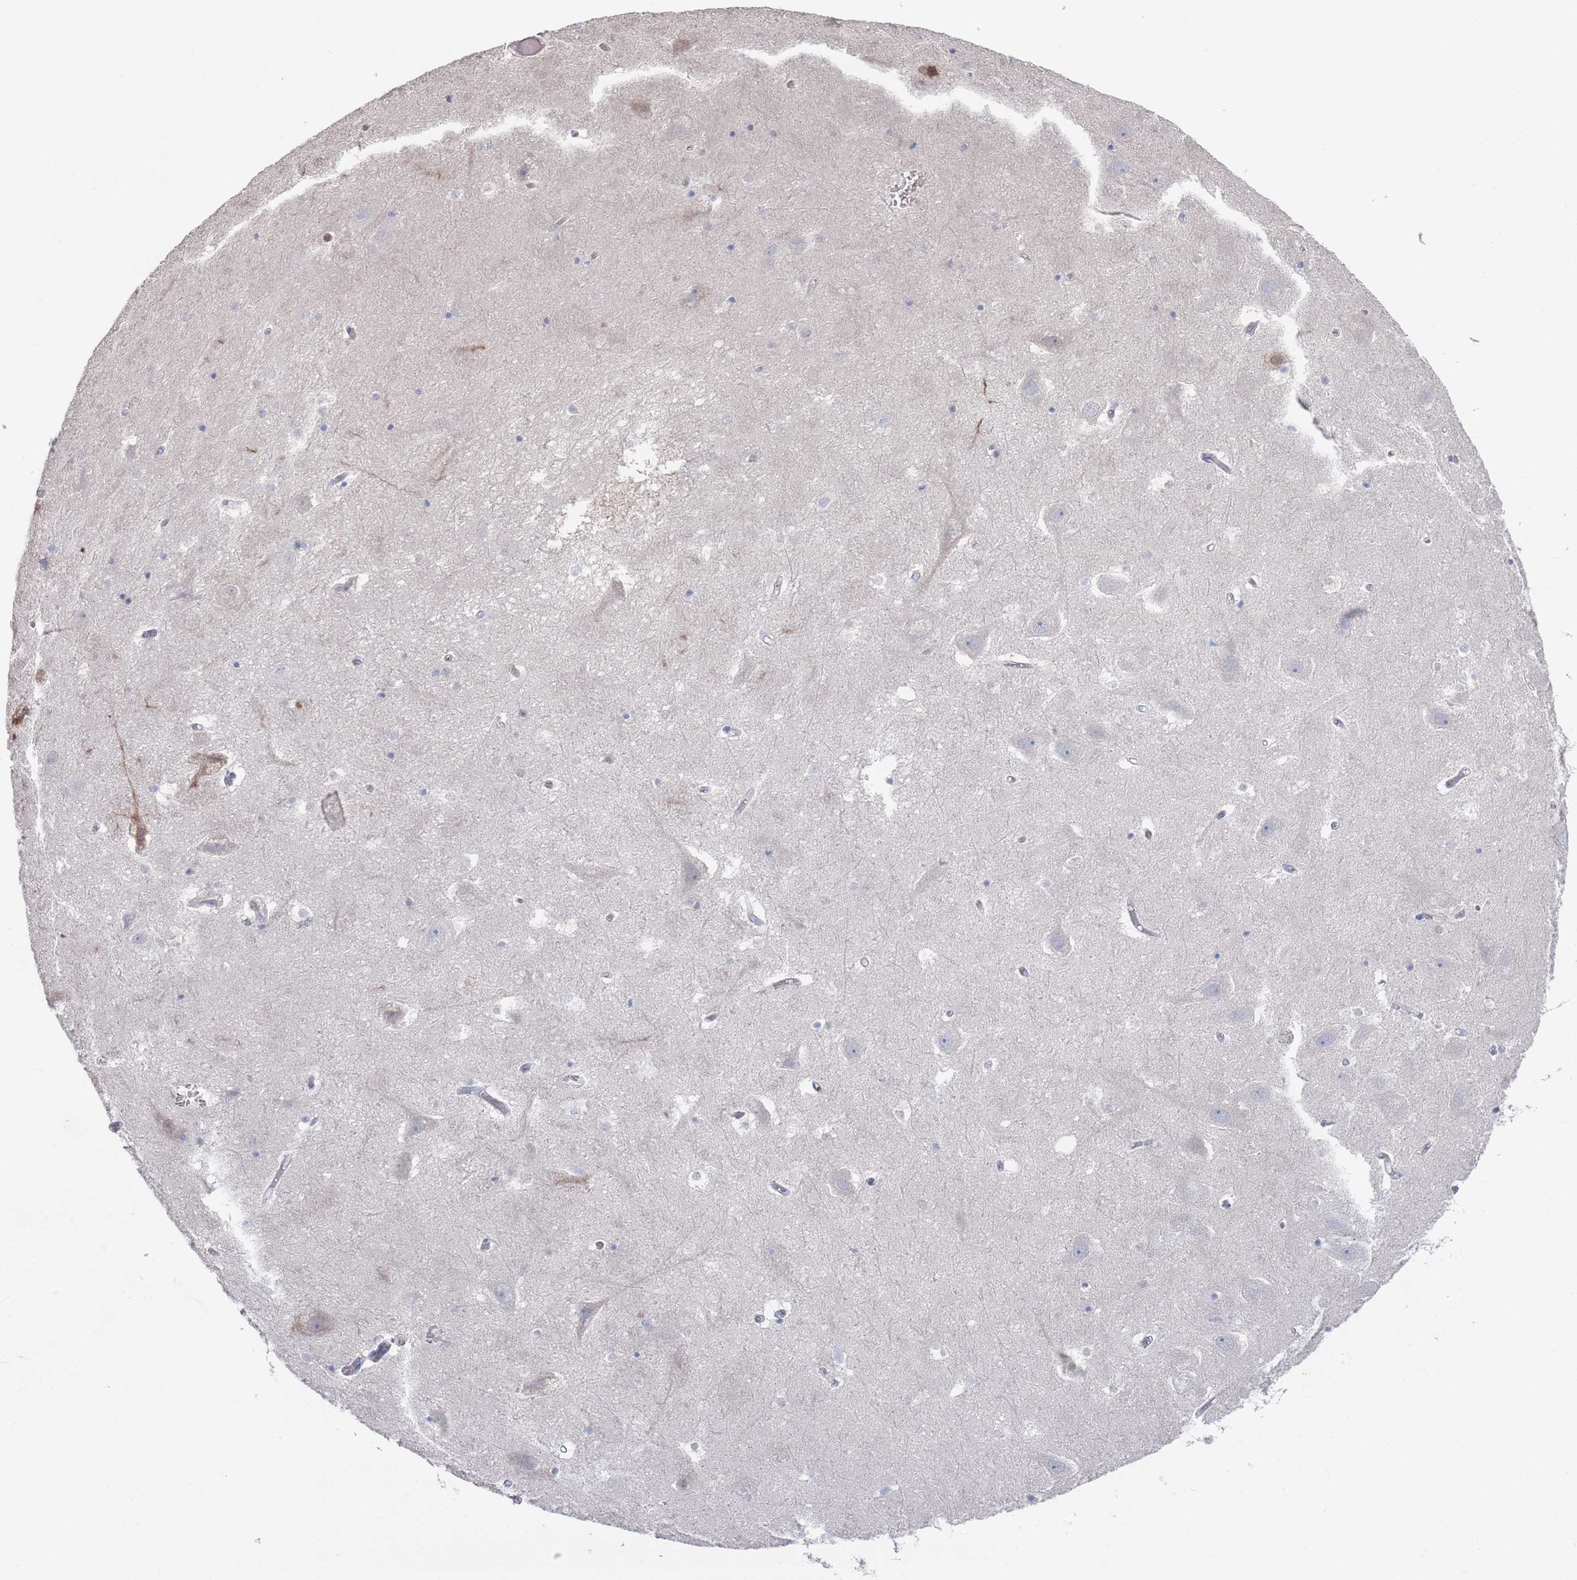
{"staining": {"intensity": "negative", "quantity": "none", "location": "none"}, "tissue": "hippocampus", "cell_type": "Glial cells", "image_type": "normal", "snomed": [{"axis": "morphology", "description": "Normal tissue, NOS"}, {"axis": "topography", "description": "Hippocampus"}], "caption": "The image reveals no significant positivity in glial cells of hippocampus. (DAB immunohistochemistry (IHC), high magnification).", "gene": "TMCO3", "patient": {"sex": "female", "age": 52}}